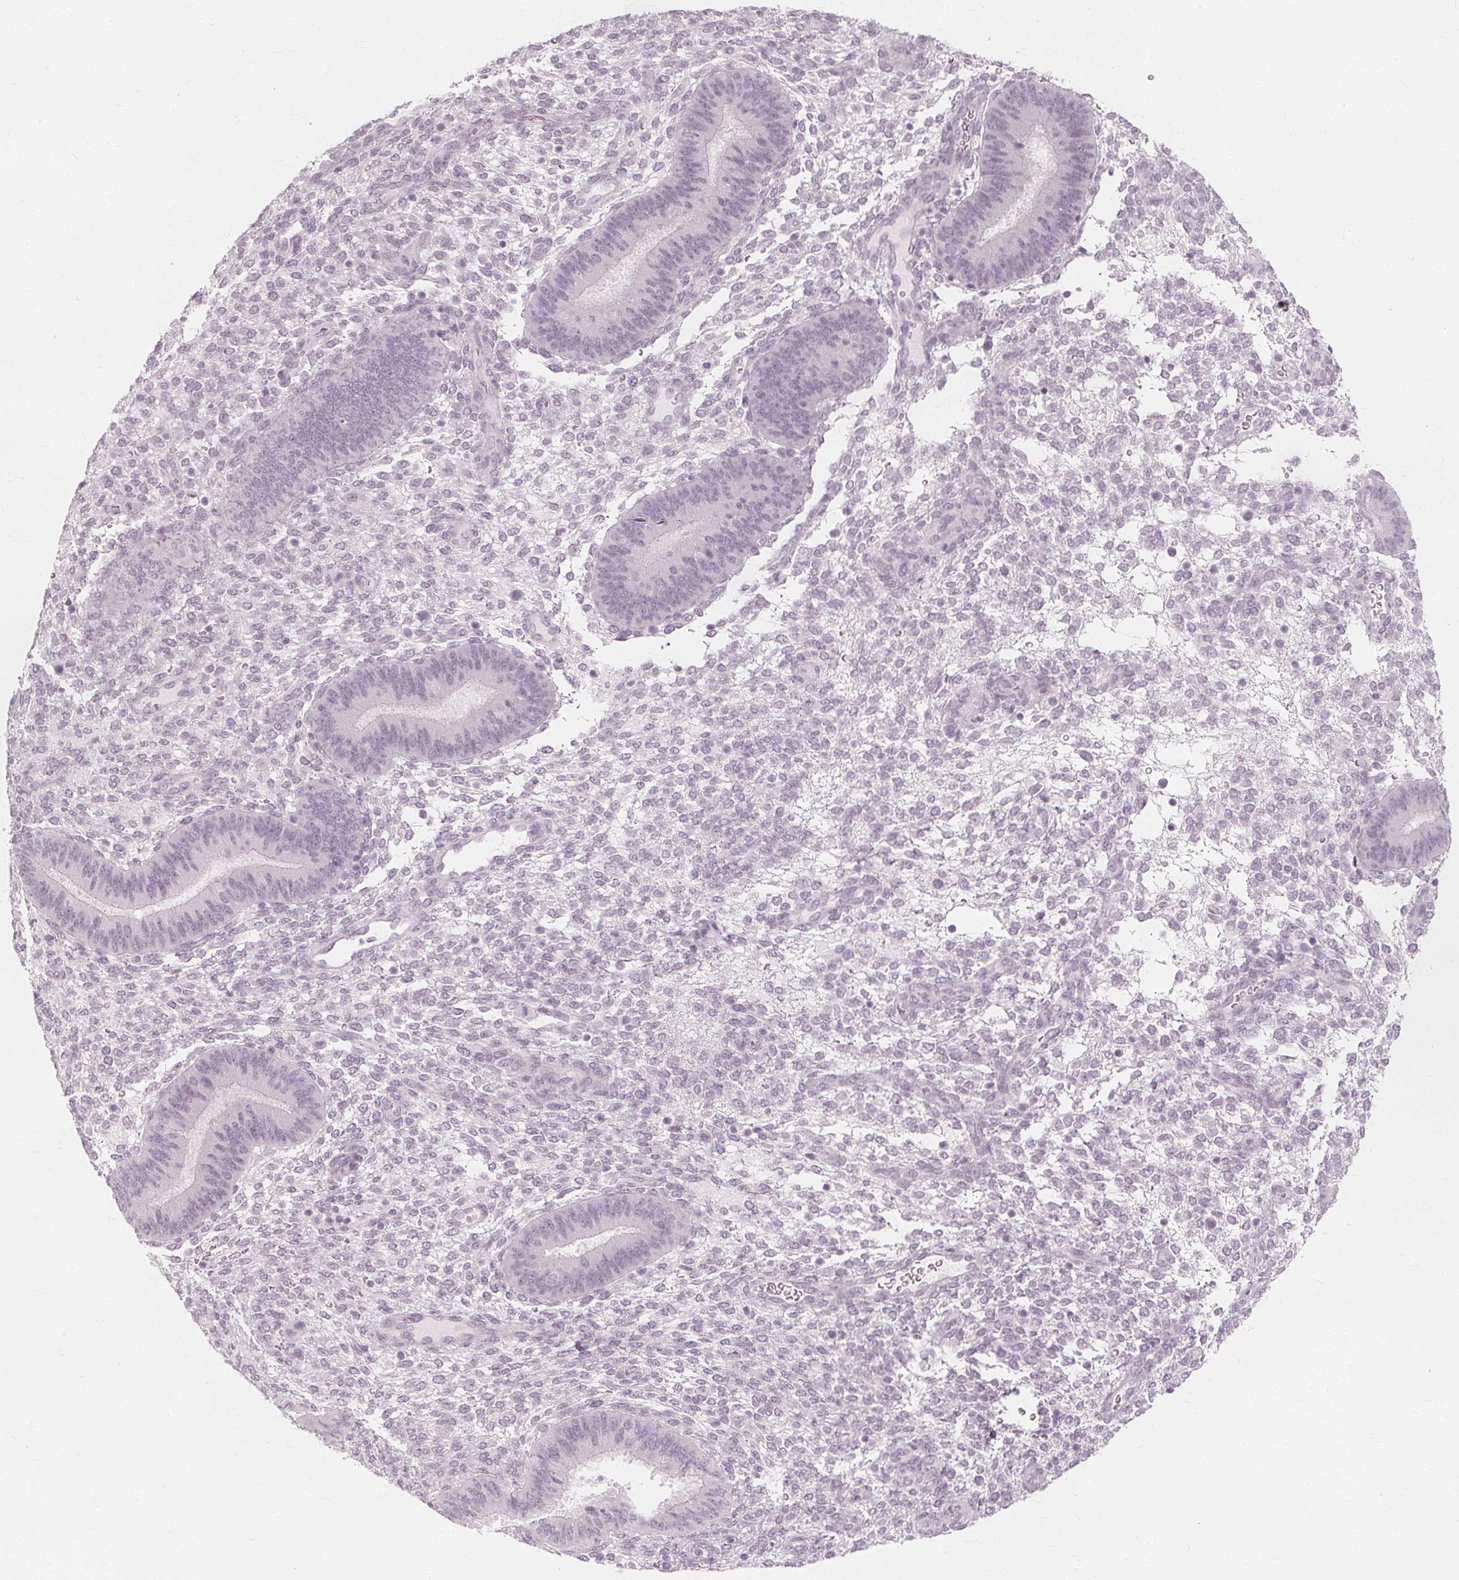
{"staining": {"intensity": "negative", "quantity": "none", "location": "none"}, "tissue": "endometrium", "cell_type": "Cells in endometrial stroma", "image_type": "normal", "snomed": [{"axis": "morphology", "description": "Normal tissue, NOS"}, {"axis": "topography", "description": "Endometrium"}], "caption": "DAB immunohistochemical staining of normal human endometrium demonstrates no significant staining in cells in endometrial stroma.", "gene": "NXPE1", "patient": {"sex": "female", "age": 39}}